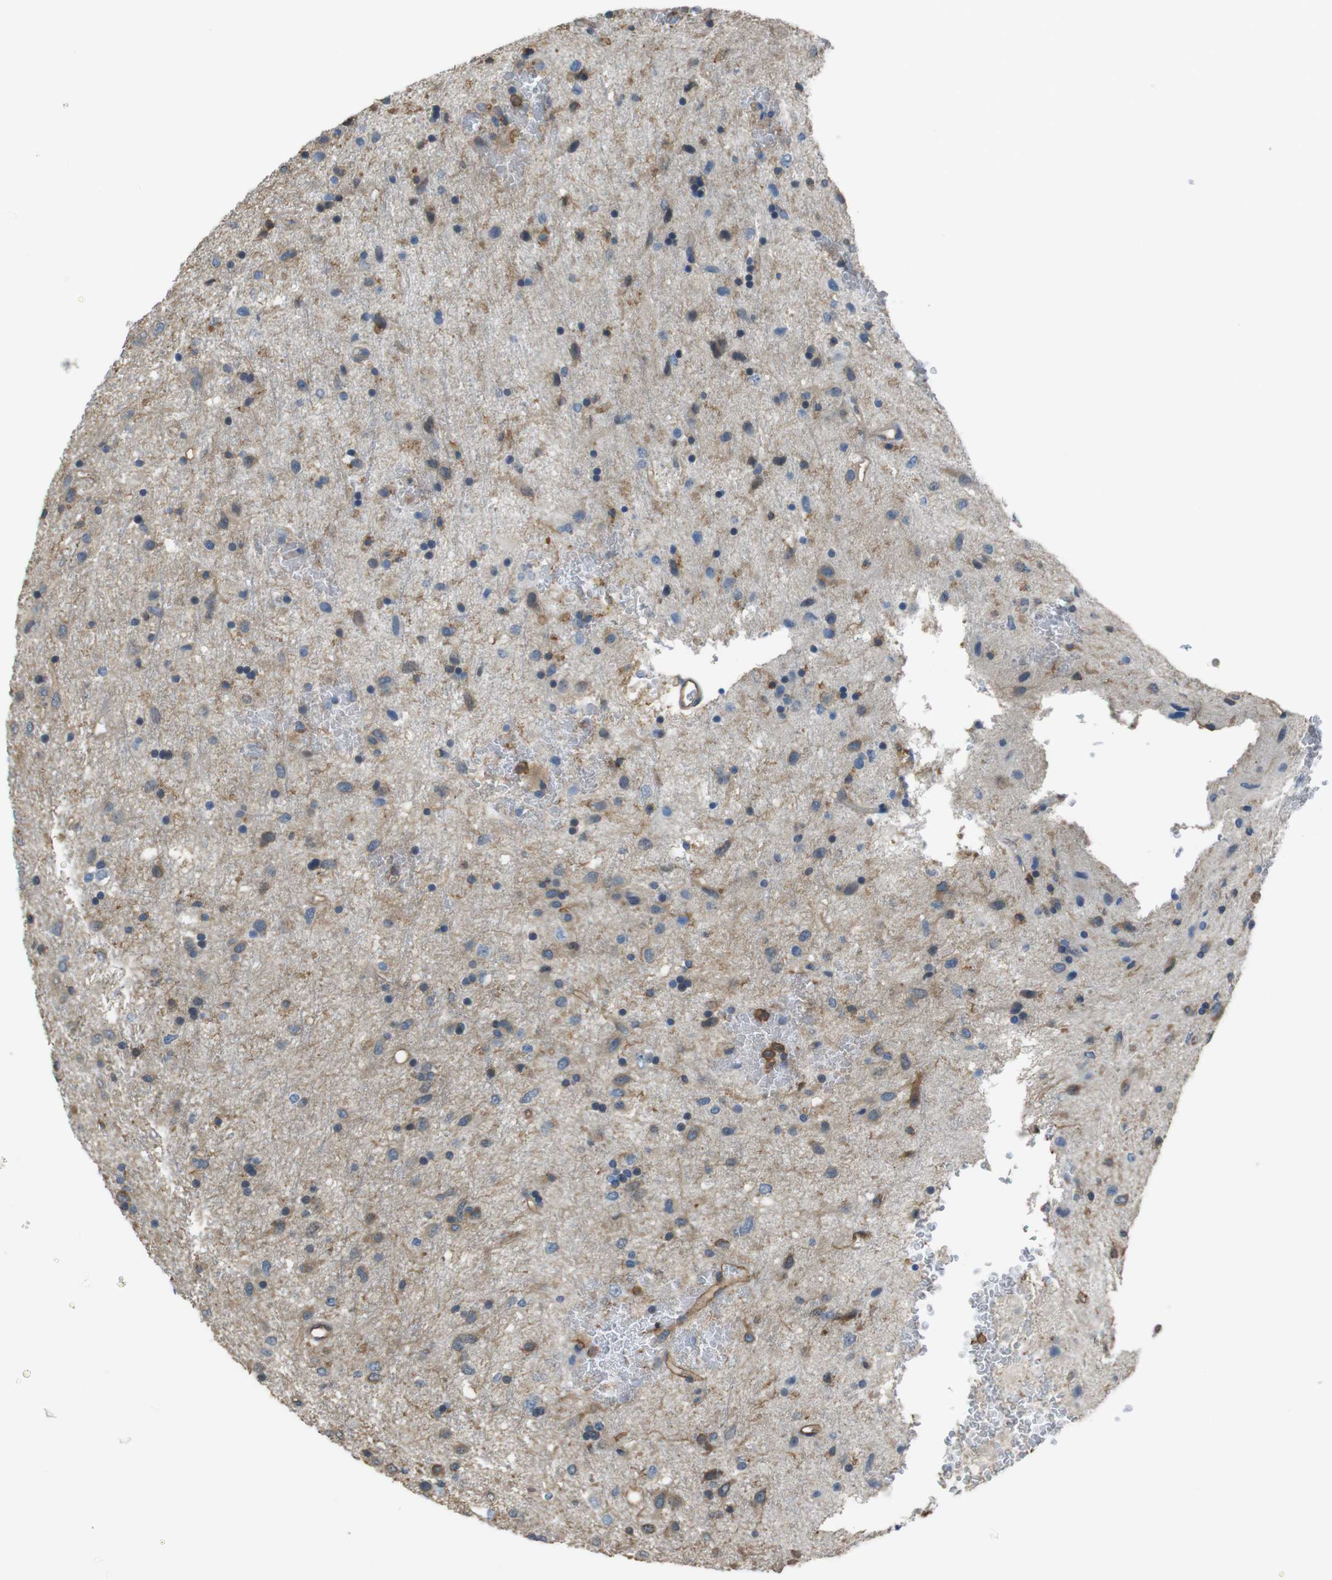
{"staining": {"intensity": "moderate", "quantity": "25%-75%", "location": "cytoplasmic/membranous"}, "tissue": "glioma", "cell_type": "Tumor cells", "image_type": "cancer", "snomed": [{"axis": "morphology", "description": "Glioma, malignant, Low grade"}, {"axis": "topography", "description": "Brain"}], "caption": "The histopathology image demonstrates a brown stain indicating the presence of a protein in the cytoplasmic/membranous of tumor cells in glioma.", "gene": "FCAR", "patient": {"sex": "male", "age": 77}}